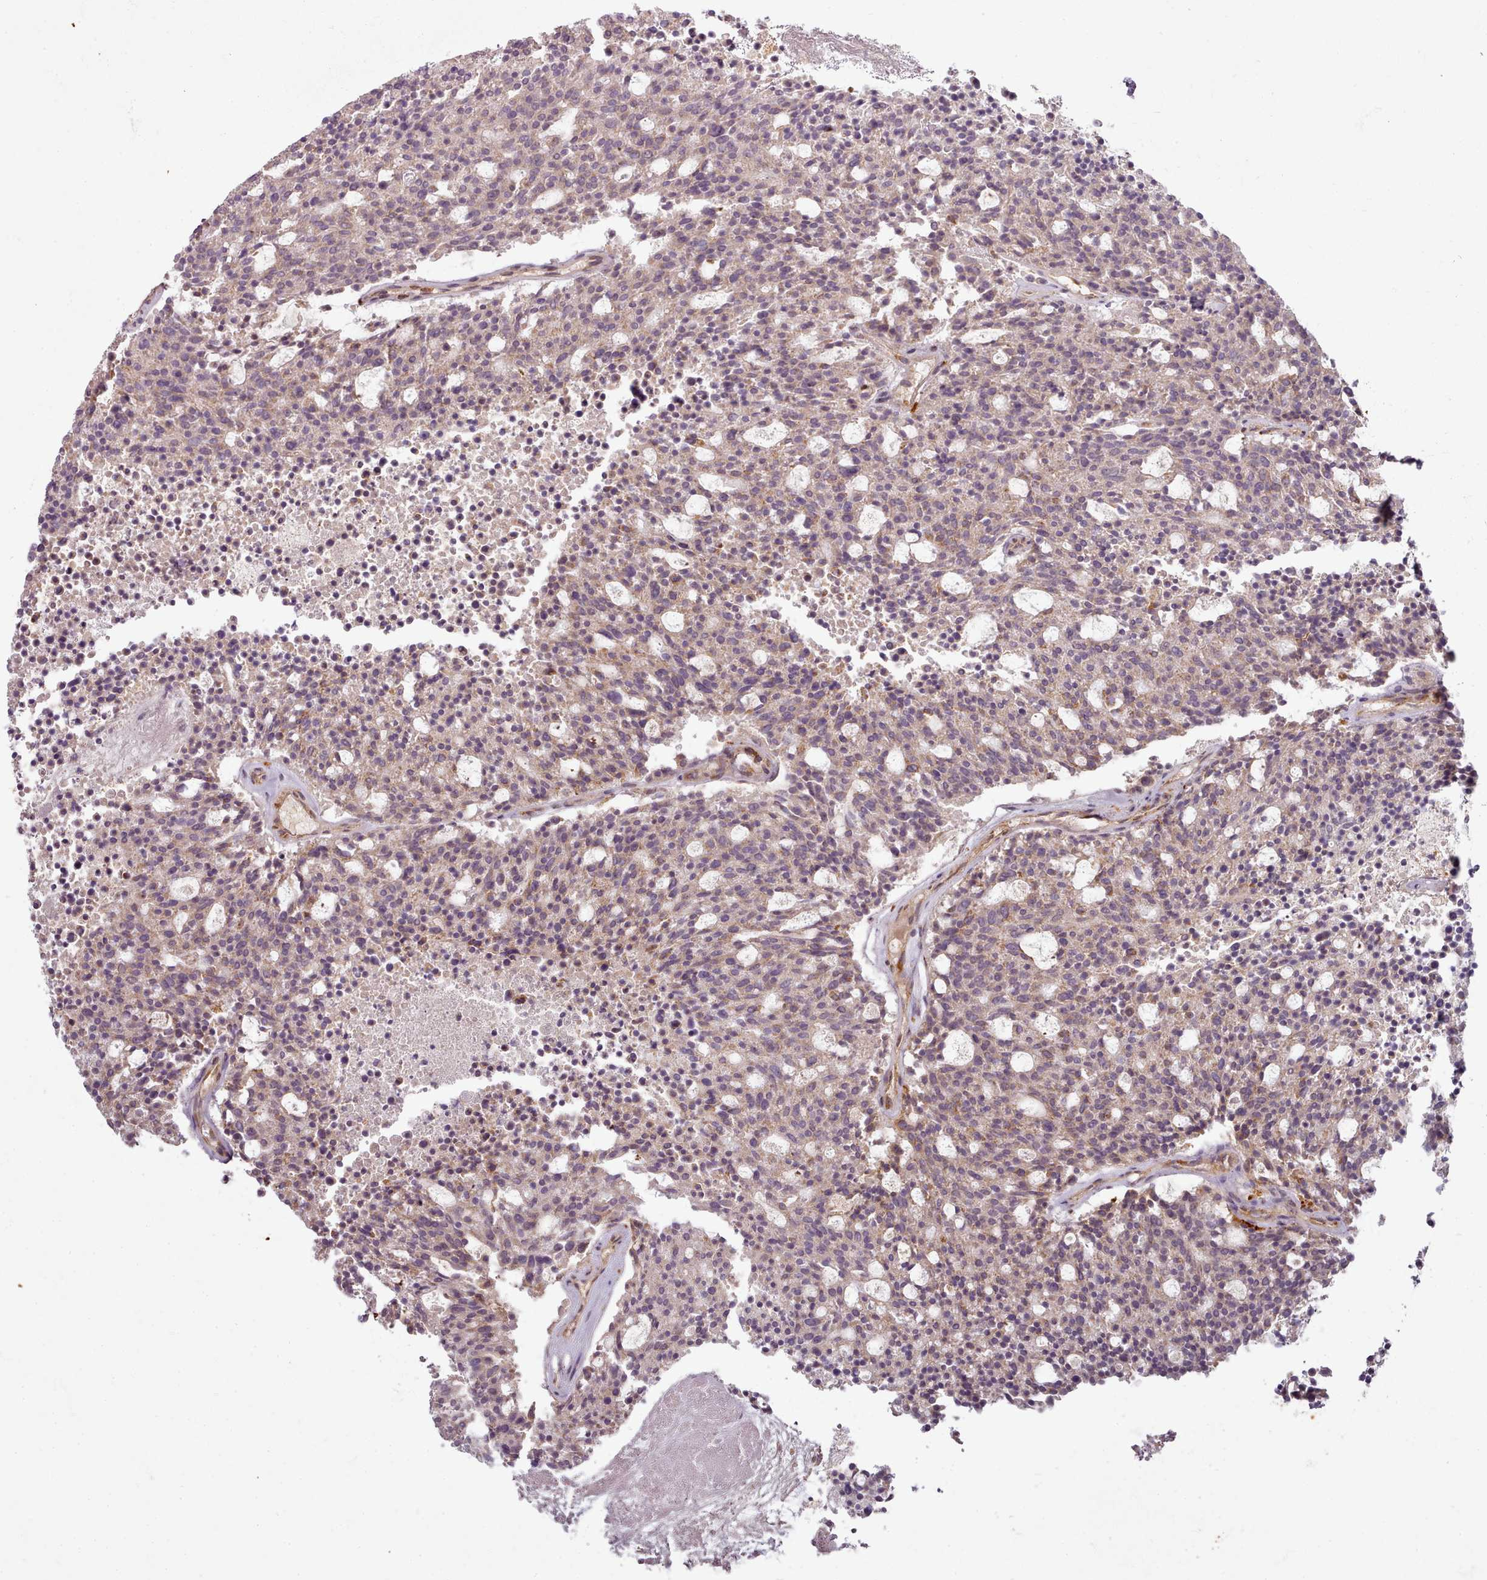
{"staining": {"intensity": "weak", "quantity": "25%-75%", "location": "cytoplasmic/membranous"}, "tissue": "carcinoid", "cell_type": "Tumor cells", "image_type": "cancer", "snomed": [{"axis": "morphology", "description": "Carcinoid, malignant, NOS"}, {"axis": "topography", "description": "Pancreas"}], "caption": "Carcinoid was stained to show a protein in brown. There is low levels of weak cytoplasmic/membranous expression in about 25%-75% of tumor cells.", "gene": "C1QTNF5", "patient": {"sex": "female", "age": 54}}